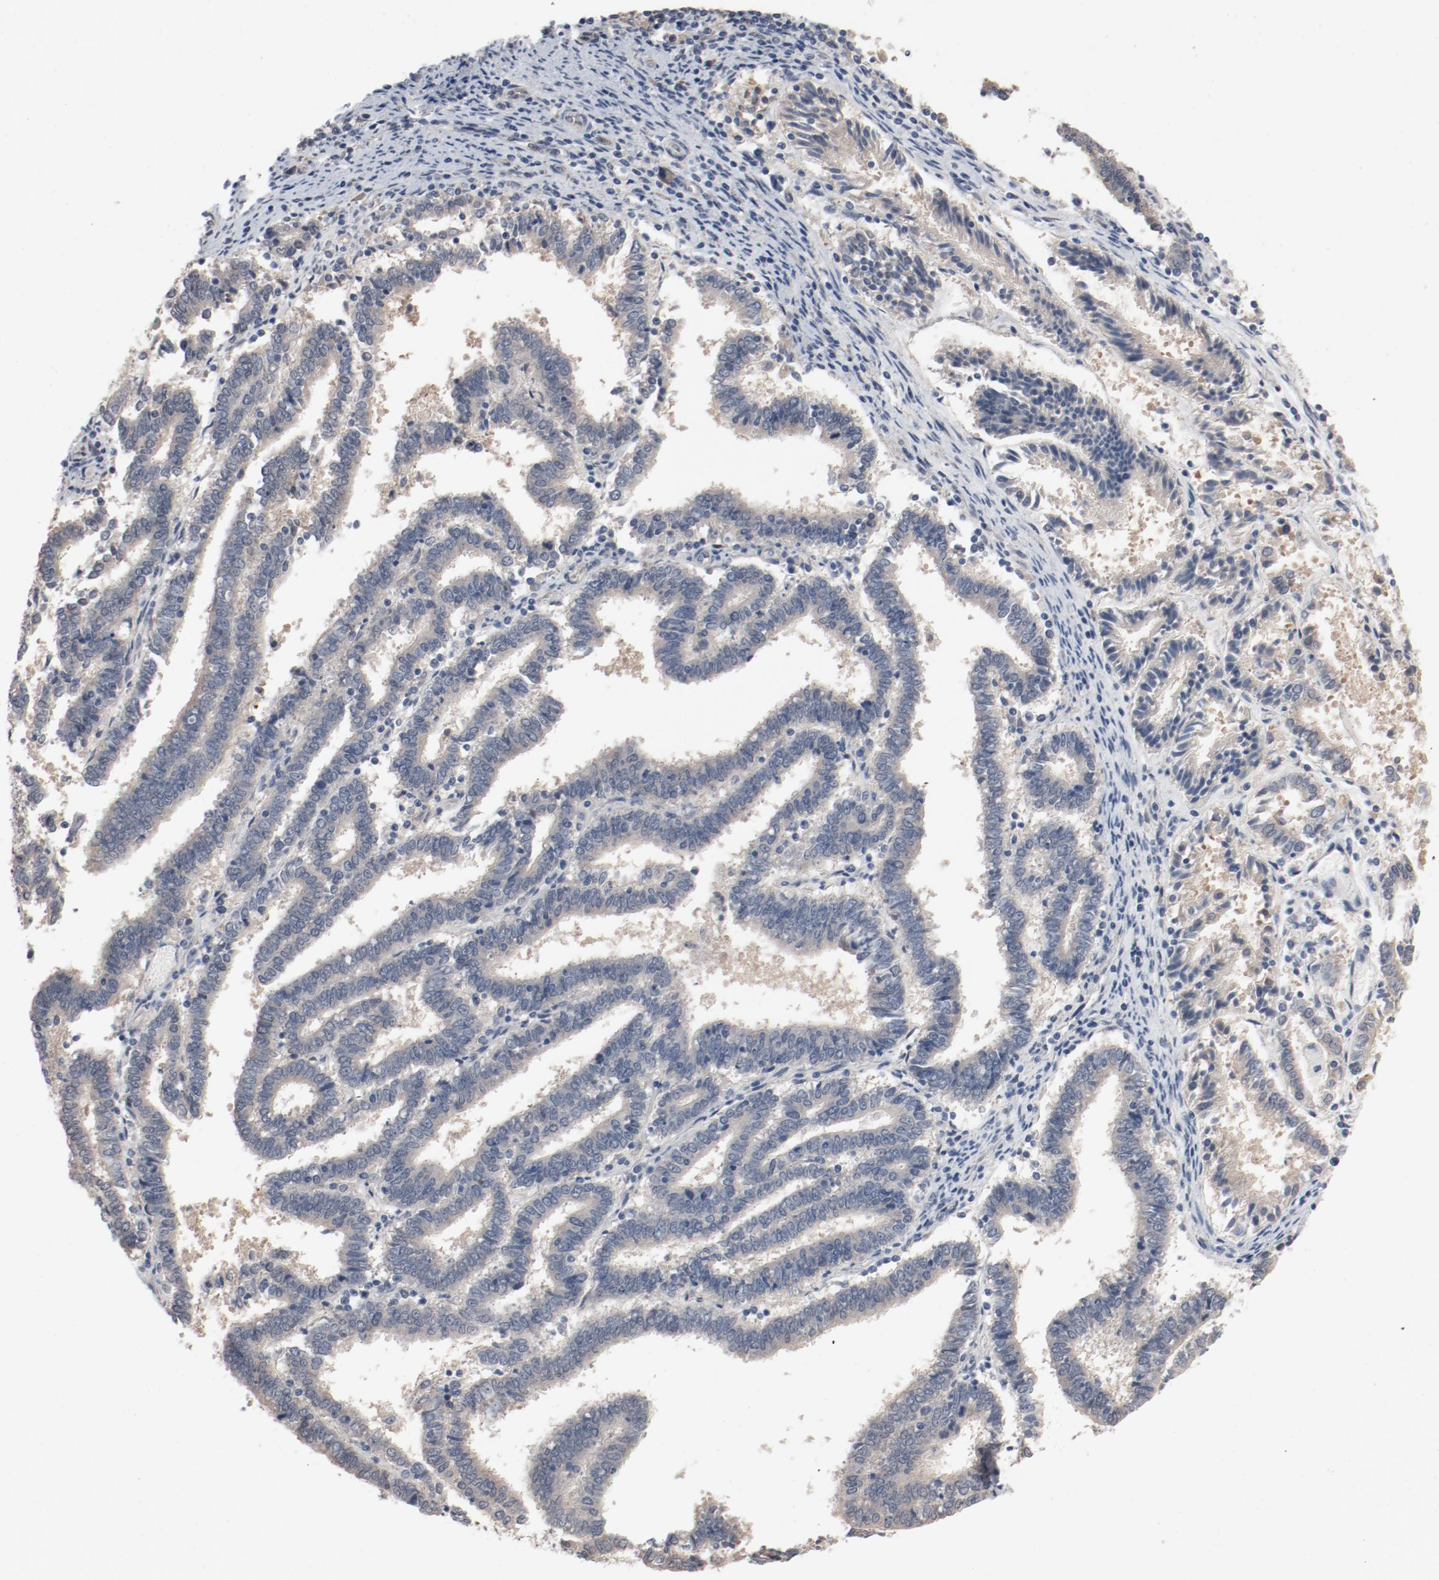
{"staining": {"intensity": "weak", "quantity": ">75%", "location": "cytoplasmic/membranous"}, "tissue": "endometrial cancer", "cell_type": "Tumor cells", "image_type": "cancer", "snomed": [{"axis": "morphology", "description": "Adenocarcinoma, NOS"}, {"axis": "topography", "description": "Uterus"}], "caption": "Immunohistochemical staining of human endometrial cancer (adenocarcinoma) reveals low levels of weak cytoplasmic/membranous expression in approximately >75% of tumor cells.", "gene": "DNAL4", "patient": {"sex": "female", "age": 83}}